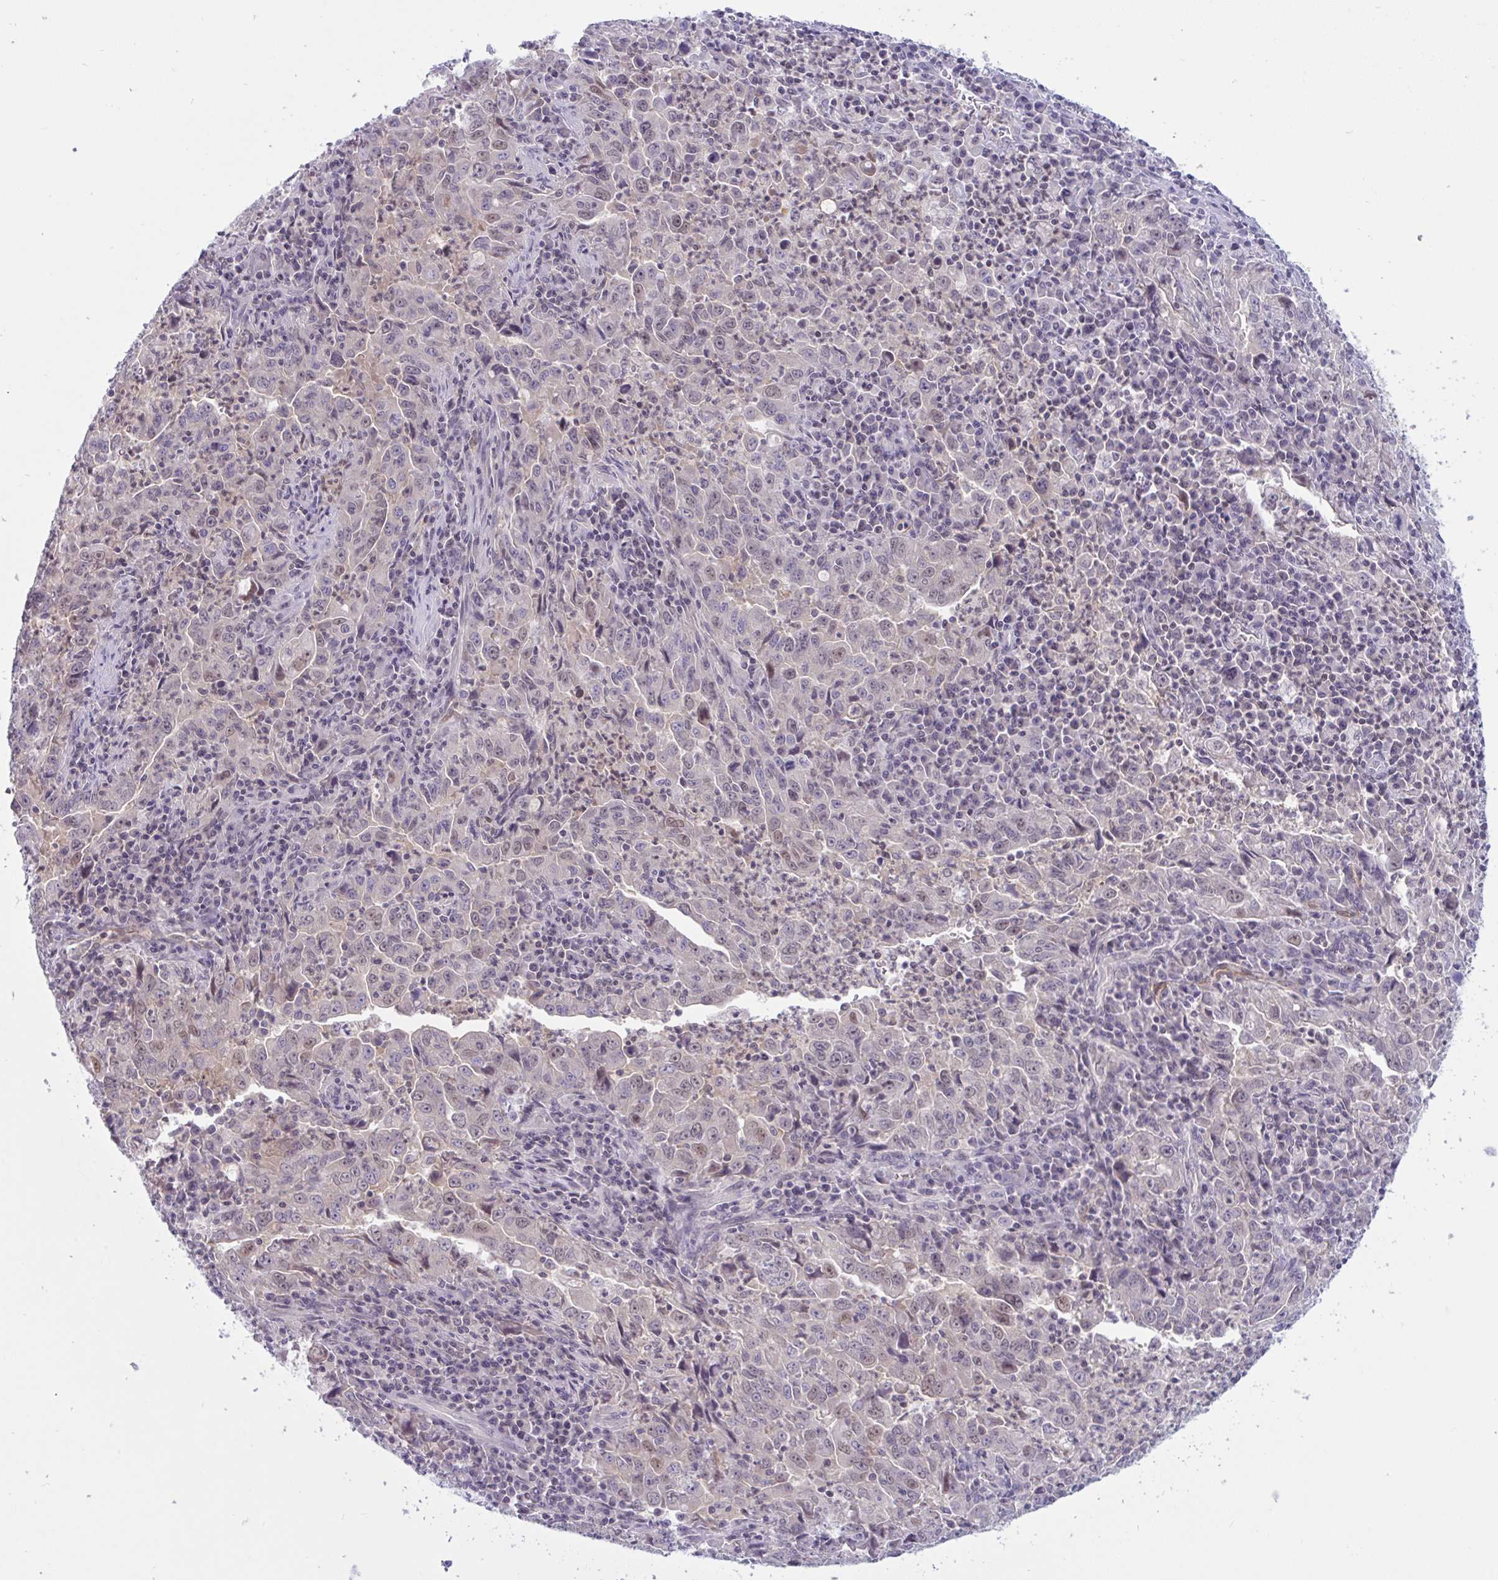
{"staining": {"intensity": "moderate", "quantity": "<25%", "location": "nuclear"}, "tissue": "lung cancer", "cell_type": "Tumor cells", "image_type": "cancer", "snomed": [{"axis": "morphology", "description": "Adenocarcinoma, NOS"}, {"axis": "topography", "description": "Lung"}], "caption": "Immunohistochemical staining of lung cancer (adenocarcinoma) demonstrates low levels of moderate nuclear protein staining in about <25% of tumor cells. (DAB (3,3'-diaminobenzidine) IHC with brightfield microscopy, high magnification).", "gene": "TSN", "patient": {"sex": "male", "age": 67}}